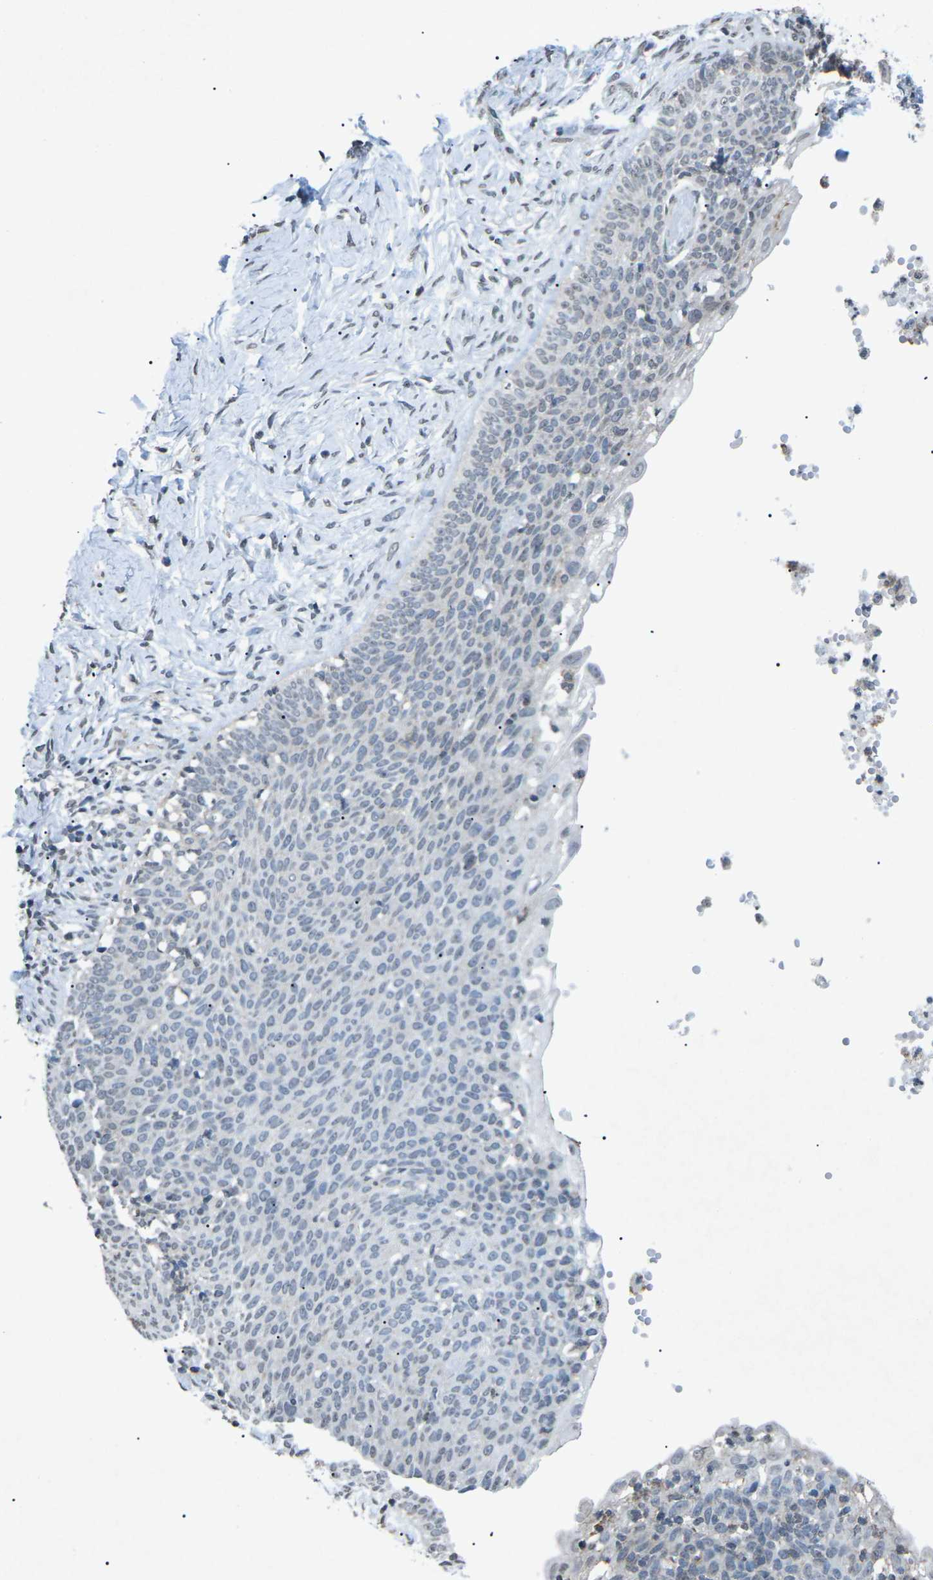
{"staining": {"intensity": "negative", "quantity": "none", "location": "none"}, "tissue": "skin cancer", "cell_type": "Tumor cells", "image_type": "cancer", "snomed": [{"axis": "morphology", "description": "Normal tissue, NOS"}, {"axis": "morphology", "description": "Basal cell carcinoma"}, {"axis": "topography", "description": "Skin"}], "caption": "Immunohistochemical staining of human skin cancer (basal cell carcinoma) demonstrates no significant staining in tumor cells.", "gene": "TFR2", "patient": {"sex": "male", "age": 87}}